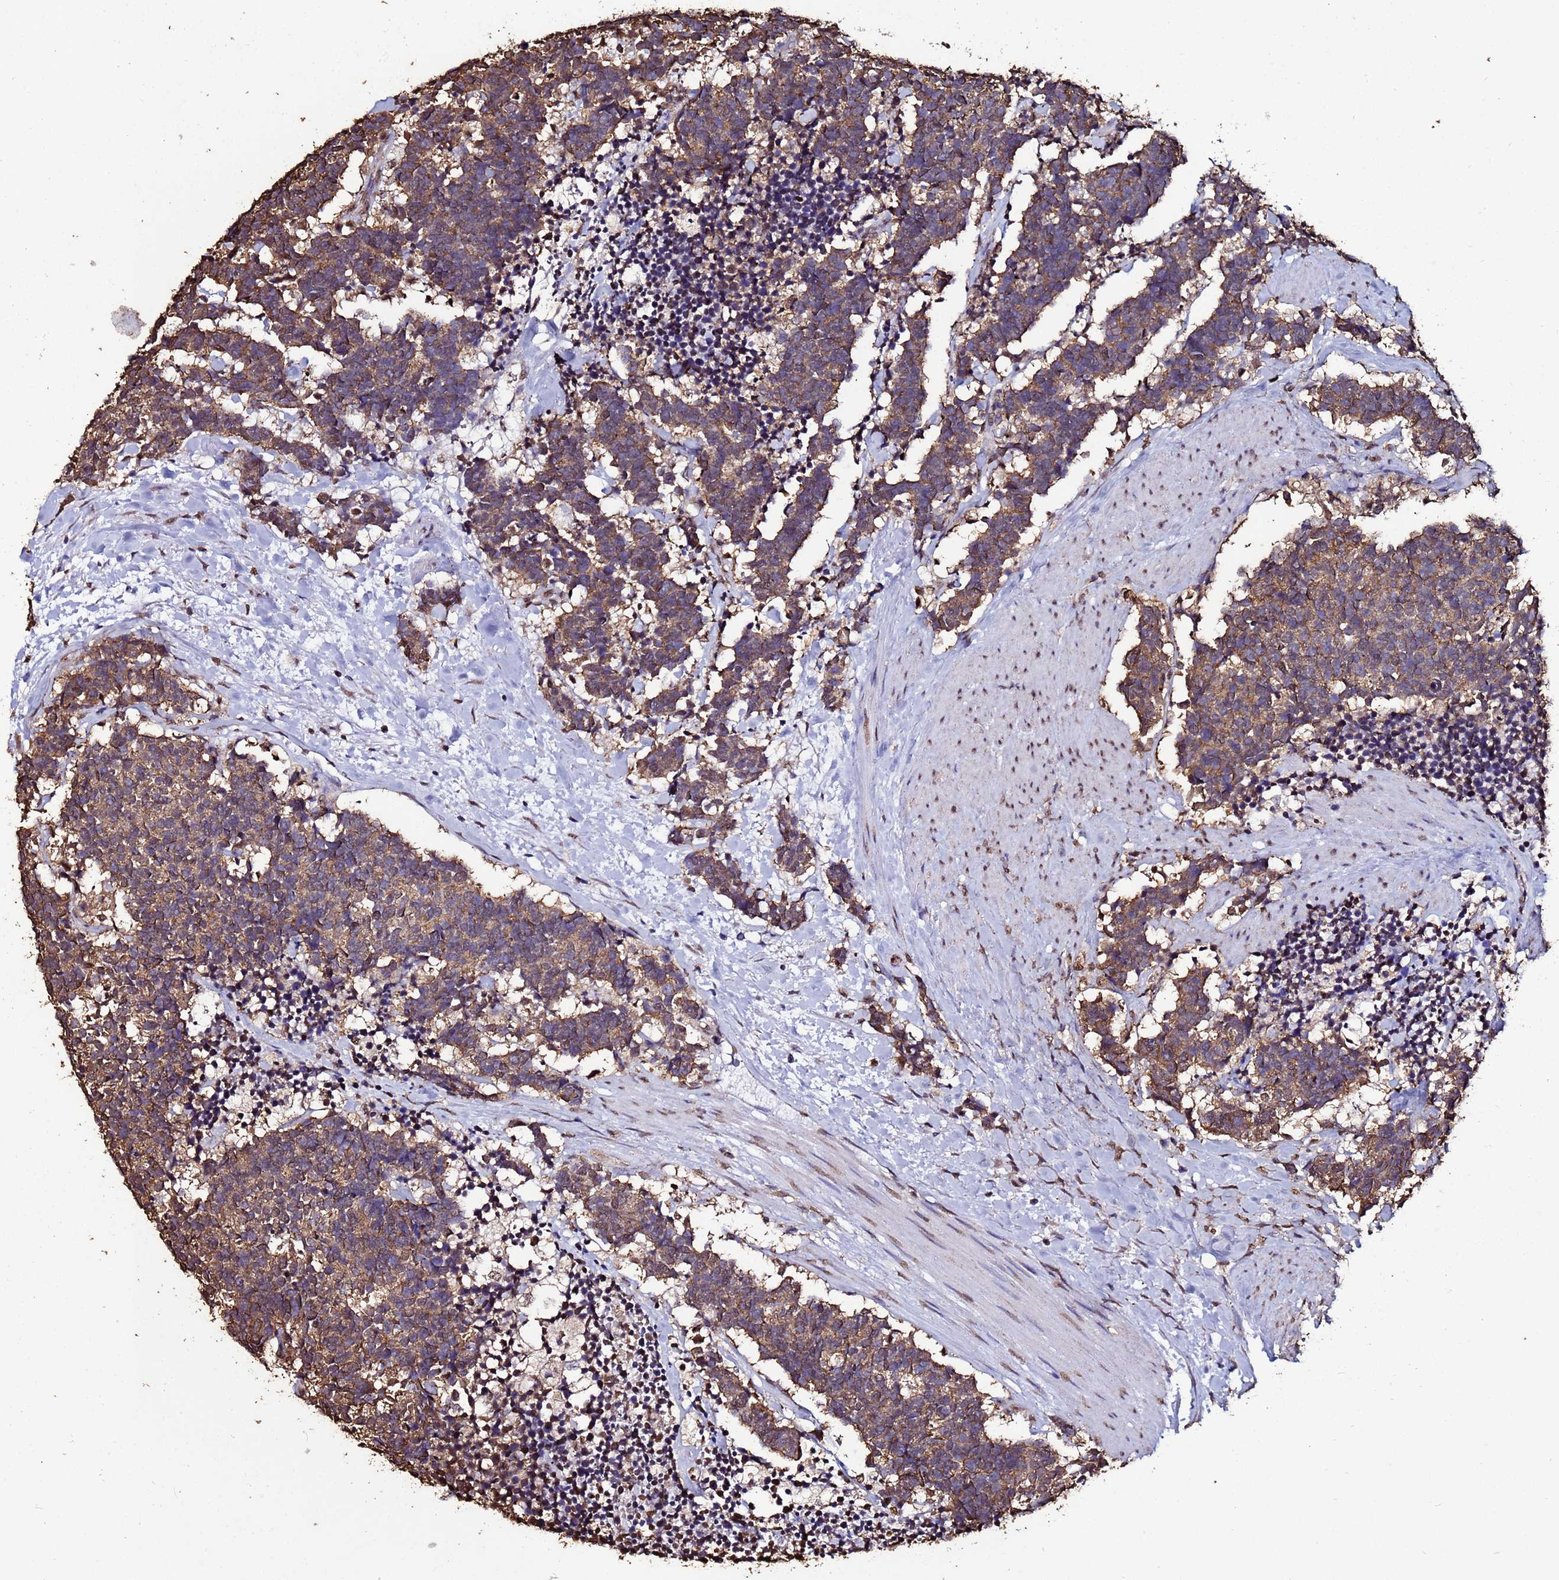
{"staining": {"intensity": "moderate", "quantity": ">75%", "location": "cytoplasmic/membranous"}, "tissue": "carcinoid", "cell_type": "Tumor cells", "image_type": "cancer", "snomed": [{"axis": "morphology", "description": "Carcinoma, NOS"}, {"axis": "morphology", "description": "Carcinoid, malignant, NOS"}, {"axis": "topography", "description": "Prostate"}], "caption": "Malignant carcinoid stained with DAB immunohistochemistry (IHC) shows medium levels of moderate cytoplasmic/membranous staining in approximately >75% of tumor cells. The staining was performed using DAB, with brown indicating positive protein expression. Nuclei are stained blue with hematoxylin.", "gene": "TRIP6", "patient": {"sex": "male", "age": 57}}